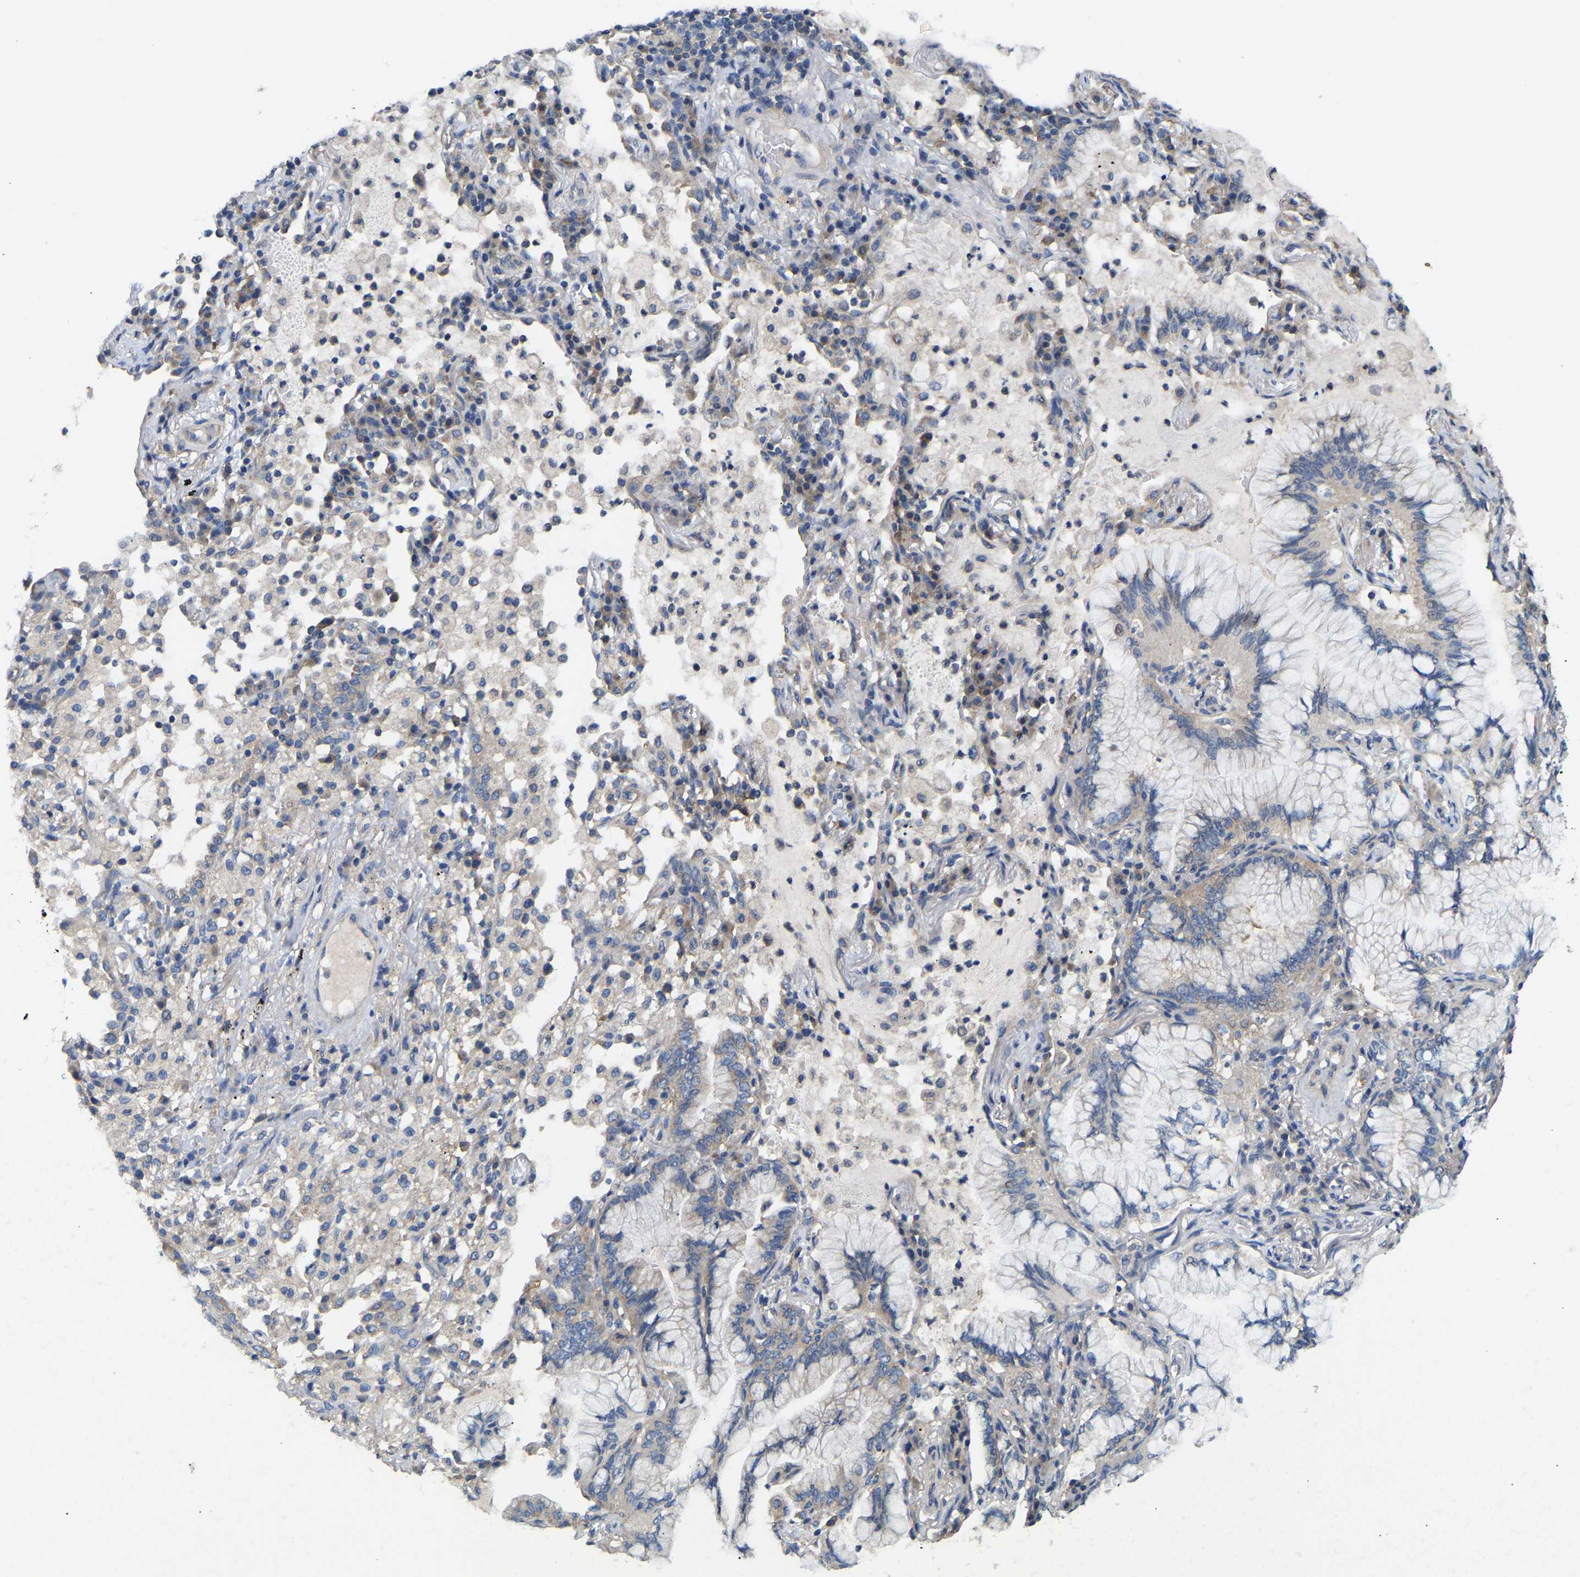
{"staining": {"intensity": "negative", "quantity": "none", "location": "none"}, "tissue": "lung cancer", "cell_type": "Tumor cells", "image_type": "cancer", "snomed": [{"axis": "morphology", "description": "Adenocarcinoma, NOS"}, {"axis": "topography", "description": "Lung"}], "caption": "An image of human adenocarcinoma (lung) is negative for staining in tumor cells. (Brightfield microscopy of DAB immunohistochemistry (IHC) at high magnification).", "gene": "AIMP2", "patient": {"sex": "female", "age": 70}}